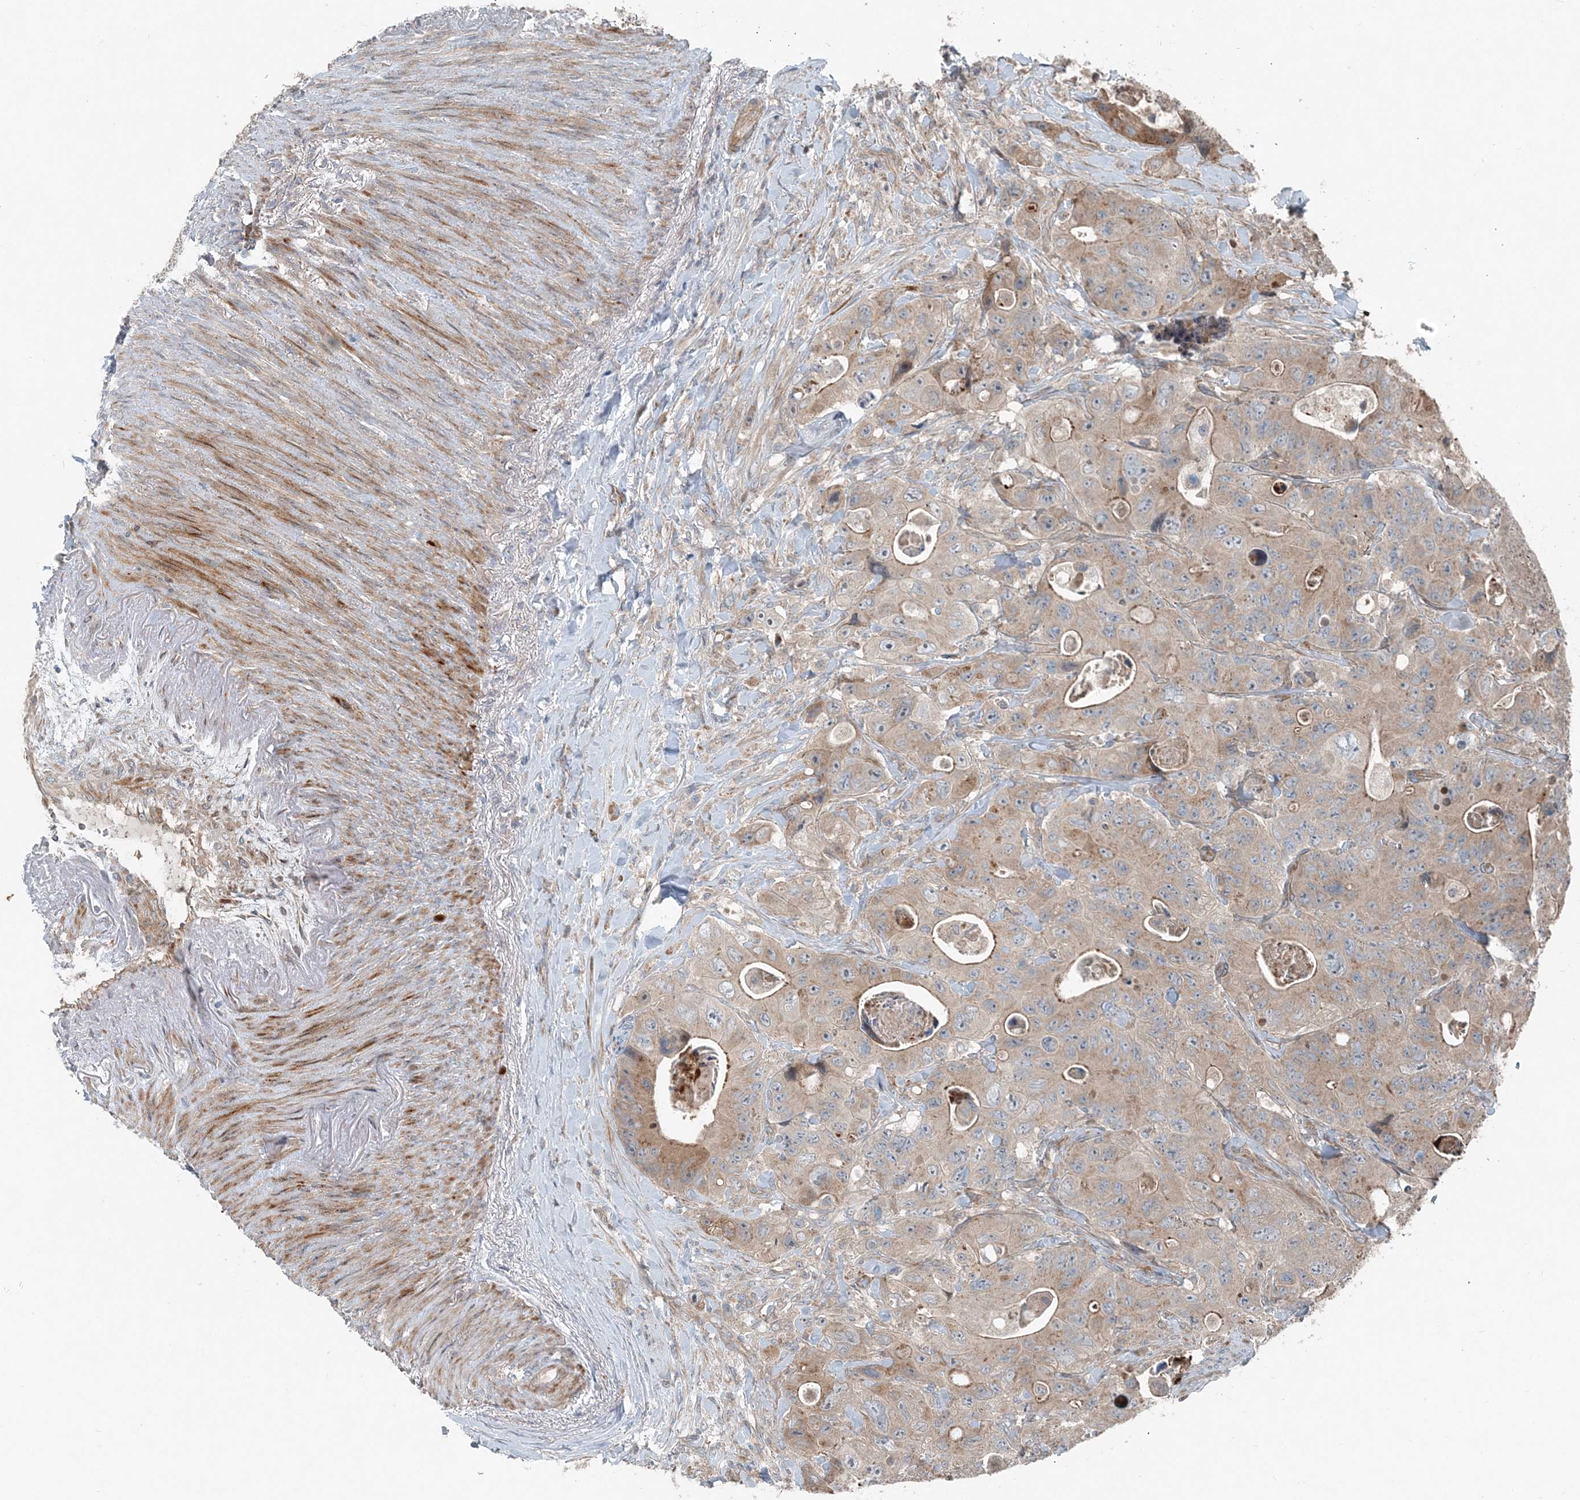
{"staining": {"intensity": "weak", "quantity": ">75%", "location": "cytoplasmic/membranous"}, "tissue": "colorectal cancer", "cell_type": "Tumor cells", "image_type": "cancer", "snomed": [{"axis": "morphology", "description": "Adenocarcinoma, NOS"}, {"axis": "topography", "description": "Colon"}], "caption": "A brown stain shows weak cytoplasmic/membranous staining of a protein in human colorectal adenocarcinoma tumor cells.", "gene": "INTU", "patient": {"sex": "female", "age": 46}}